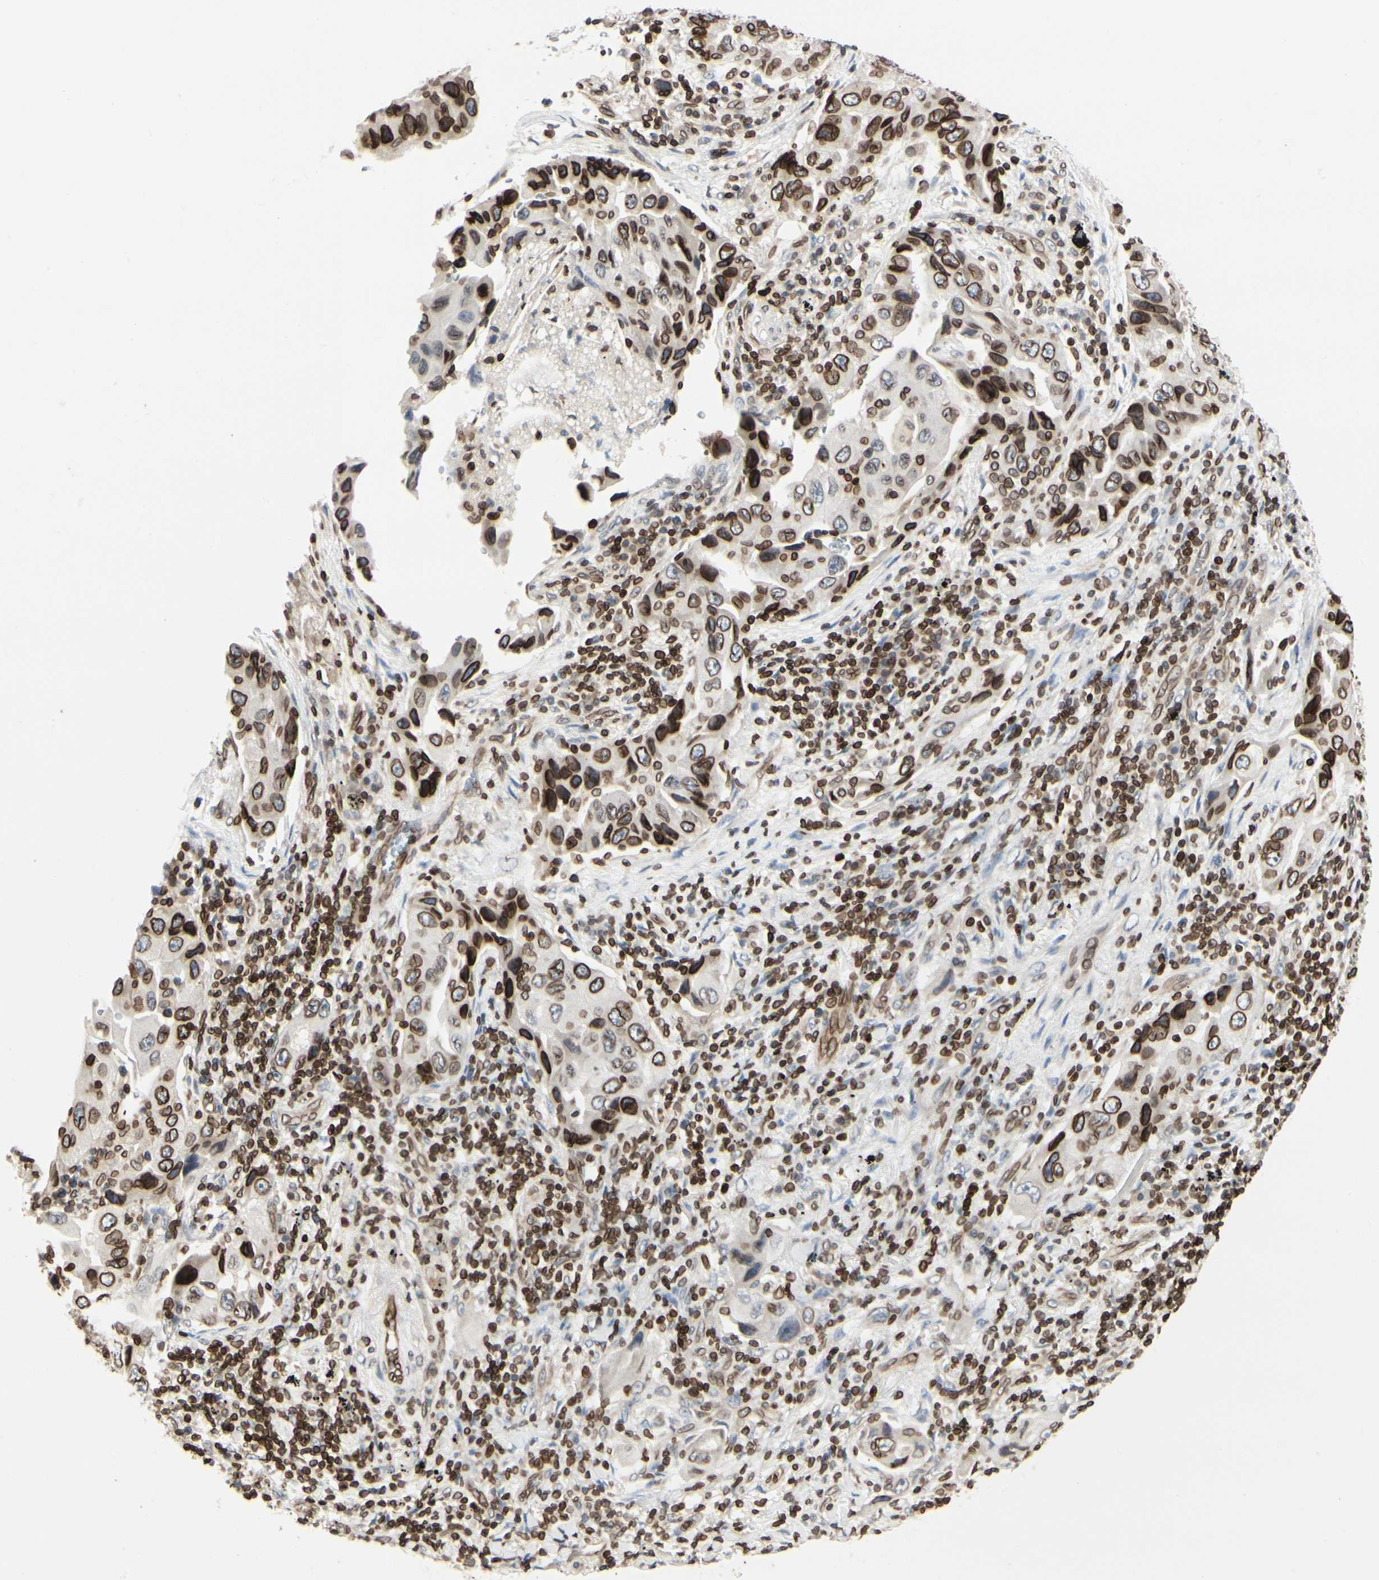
{"staining": {"intensity": "strong", "quantity": ">75%", "location": "cytoplasmic/membranous,nuclear"}, "tissue": "lung cancer", "cell_type": "Tumor cells", "image_type": "cancer", "snomed": [{"axis": "morphology", "description": "Adenocarcinoma, NOS"}, {"axis": "topography", "description": "Lung"}], "caption": "Adenocarcinoma (lung) tissue reveals strong cytoplasmic/membranous and nuclear positivity in about >75% of tumor cells", "gene": "TMPO", "patient": {"sex": "female", "age": 65}}